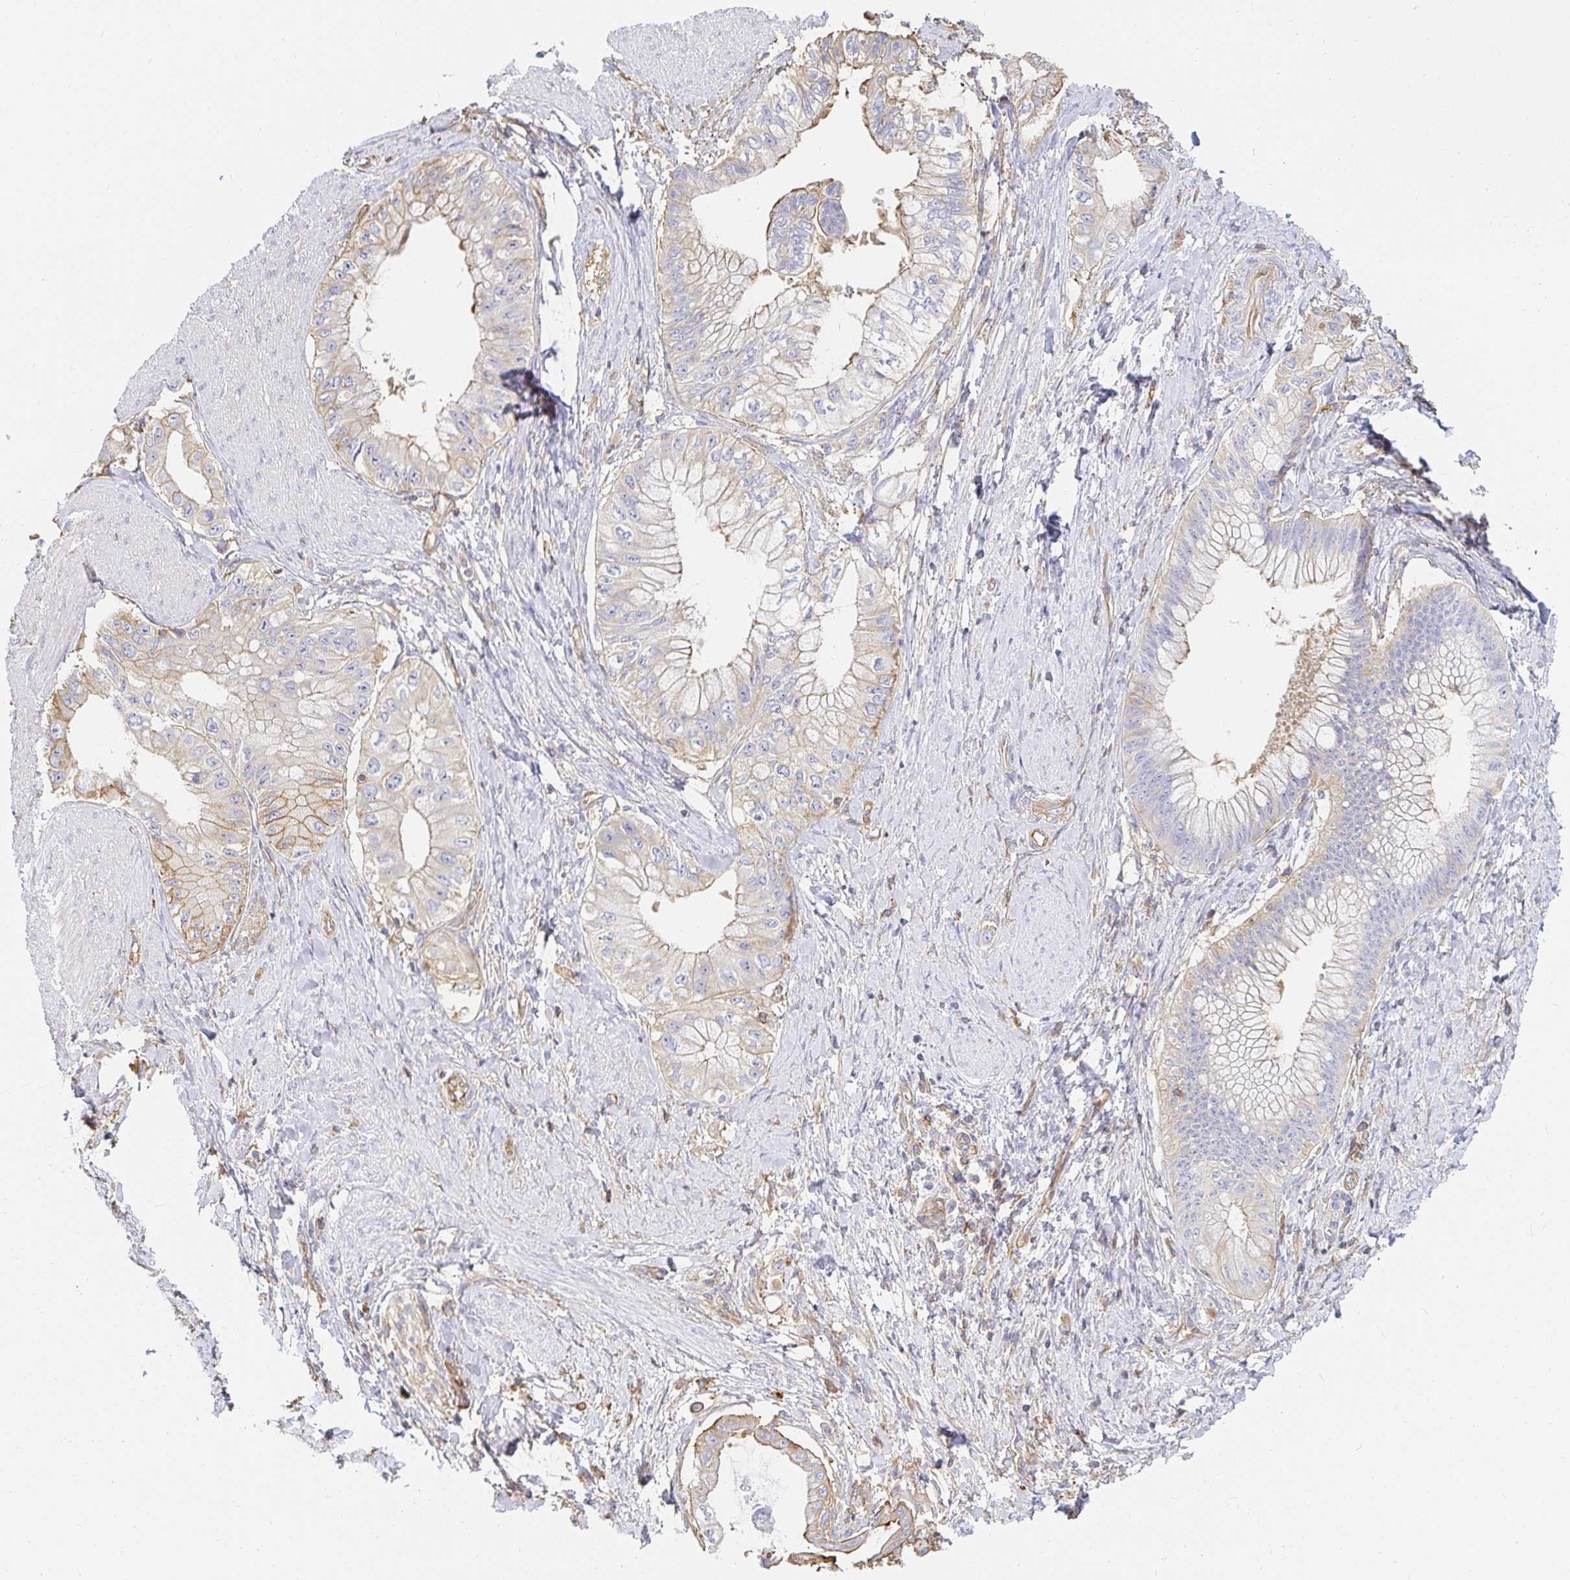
{"staining": {"intensity": "moderate", "quantity": "<25%", "location": "cytoplasmic/membranous"}, "tissue": "pancreatic cancer", "cell_type": "Tumor cells", "image_type": "cancer", "snomed": [{"axis": "morphology", "description": "Adenocarcinoma, NOS"}, {"axis": "topography", "description": "Pancreas"}], "caption": "The immunohistochemical stain shows moderate cytoplasmic/membranous positivity in tumor cells of adenocarcinoma (pancreatic) tissue. (DAB IHC, brown staining for protein, blue staining for nuclei).", "gene": "TSPAN19", "patient": {"sex": "male", "age": 48}}